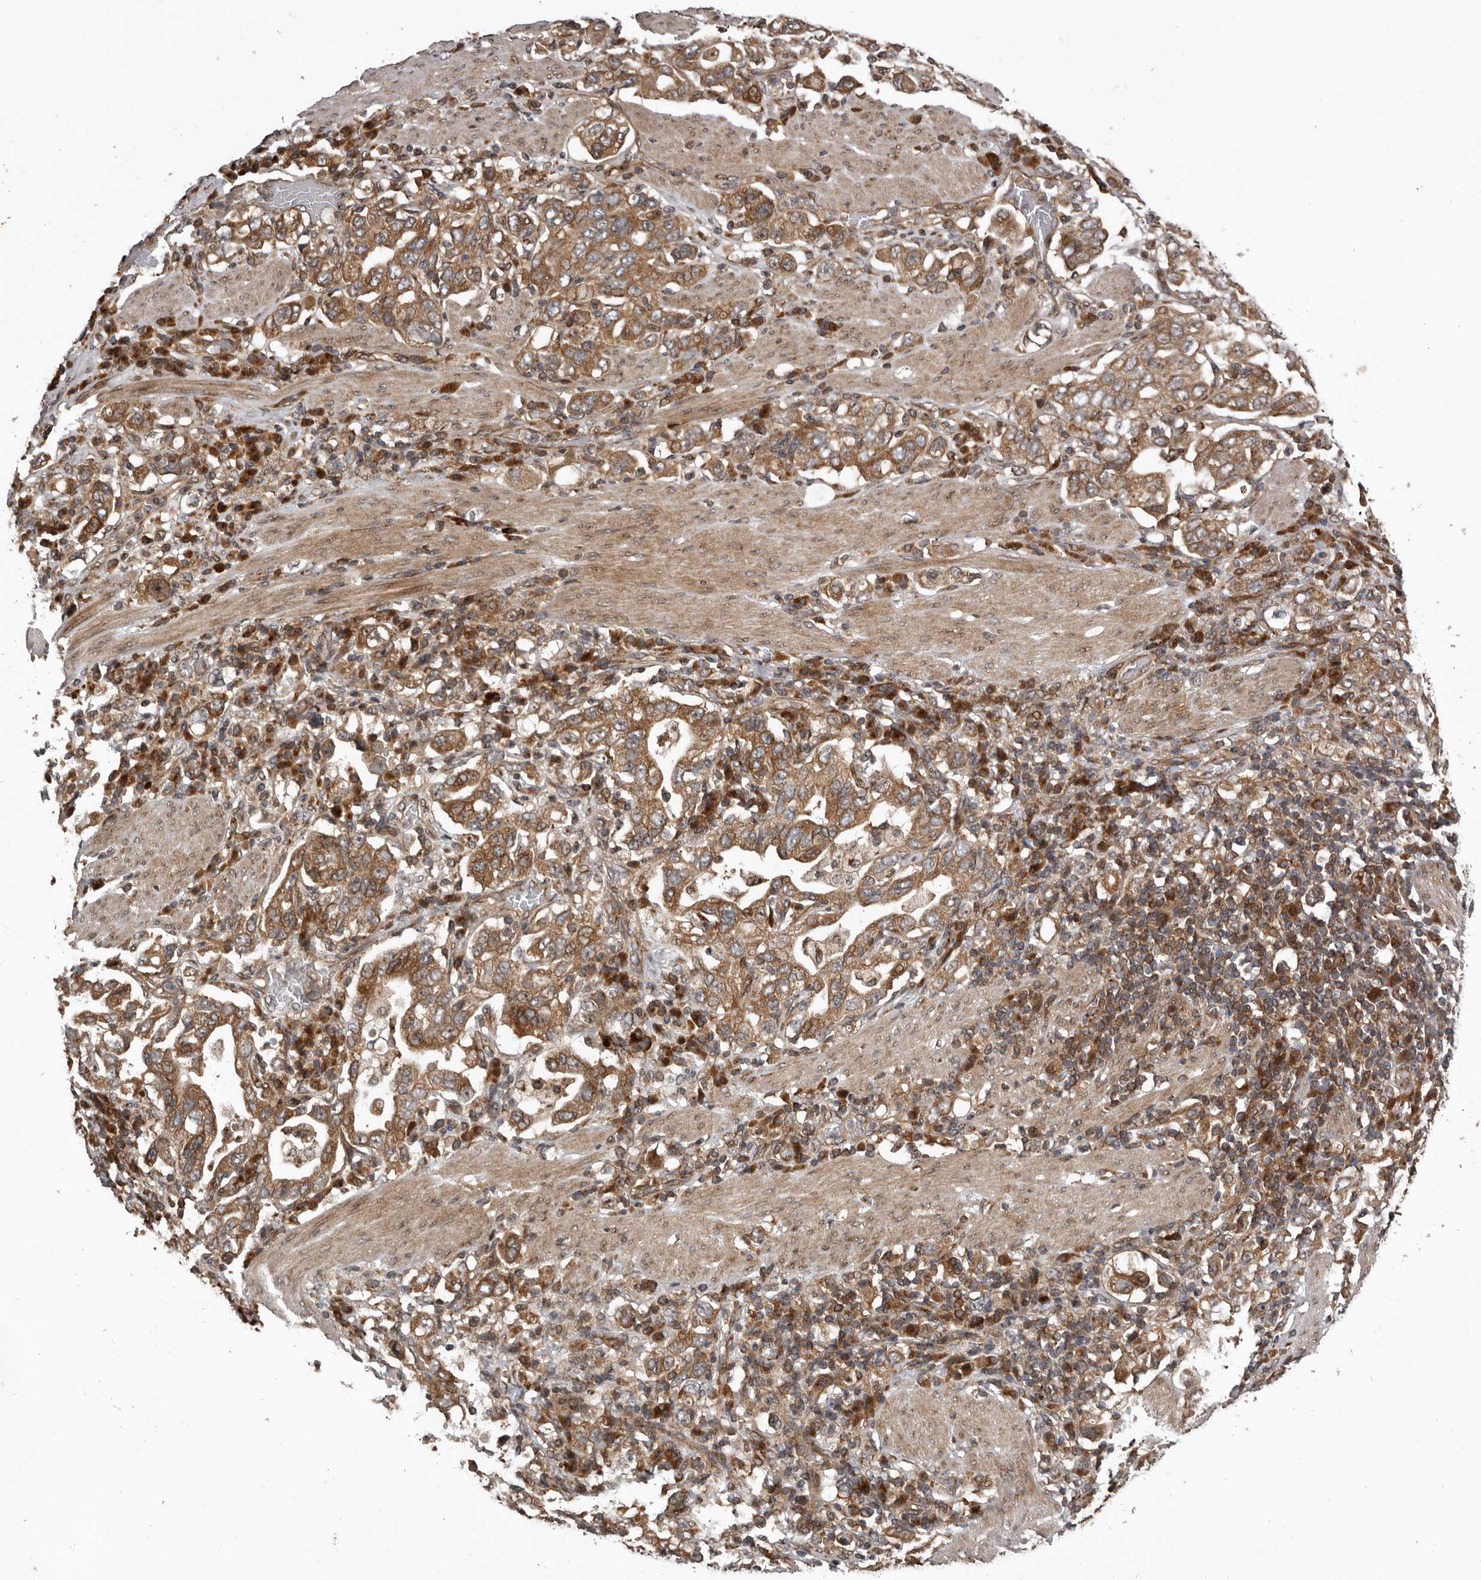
{"staining": {"intensity": "moderate", "quantity": ">75%", "location": "cytoplasmic/membranous"}, "tissue": "stomach cancer", "cell_type": "Tumor cells", "image_type": "cancer", "snomed": [{"axis": "morphology", "description": "Adenocarcinoma, NOS"}, {"axis": "topography", "description": "Stomach, upper"}], "caption": "This image exhibits immunohistochemistry (IHC) staining of human stomach cancer, with medium moderate cytoplasmic/membranous expression in approximately >75% of tumor cells.", "gene": "CCDC190", "patient": {"sex": "male", "age": 62}}